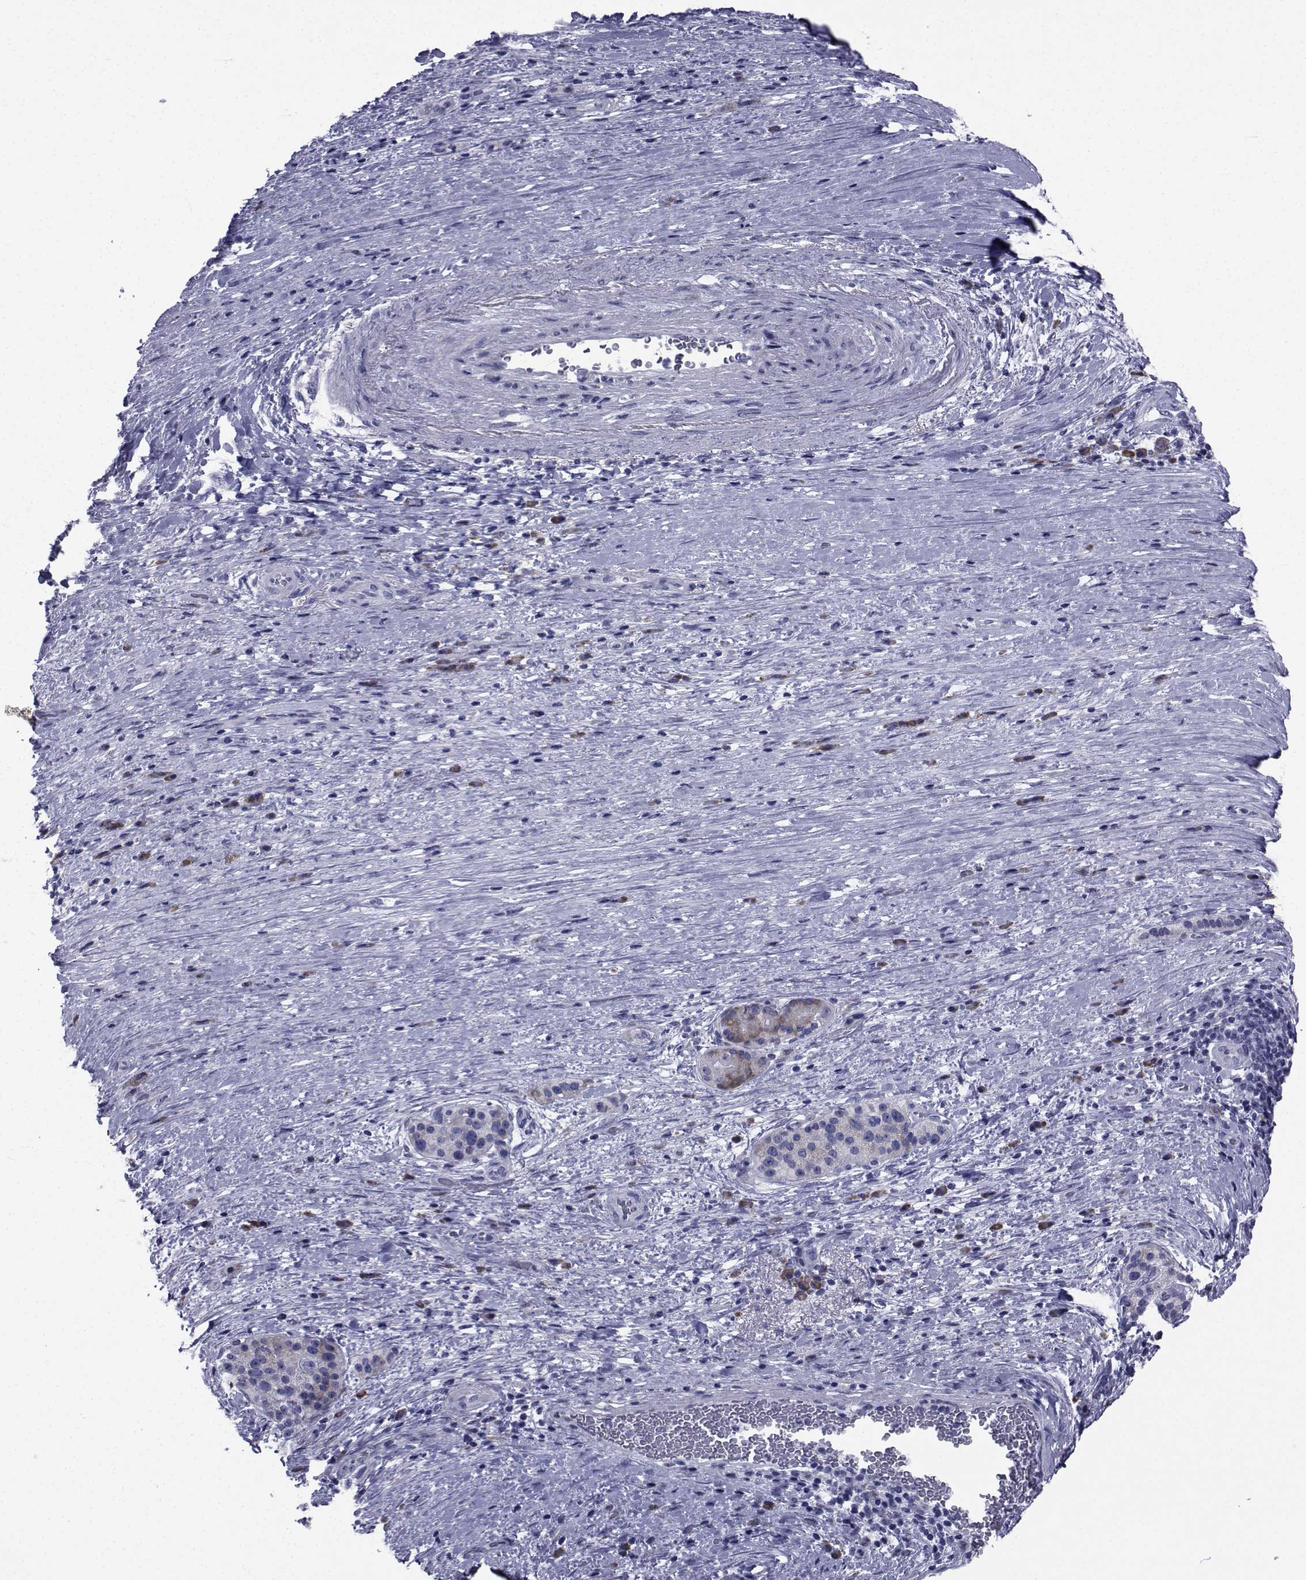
{"staining": {"intensity": "weak", "quantity": "<25%", "location": "cytoplasmic/membranous"}, "tissue": "pancreatic cancer", "cell_type": "Tumor cells", "image_type": "cancer", "snomed": [{"axis": "morphology", "description": "Adenocarcinoma, NOS"}, {"axis": "topography", "description": "Pancreas"}], "caption": "This is an IHC micrograph of human pancreatic cancer (adenocarcinoma). There is no staining in tumor cells.", "gene": "ROPN1", "patient": {"sex": "male", "age": 63}}